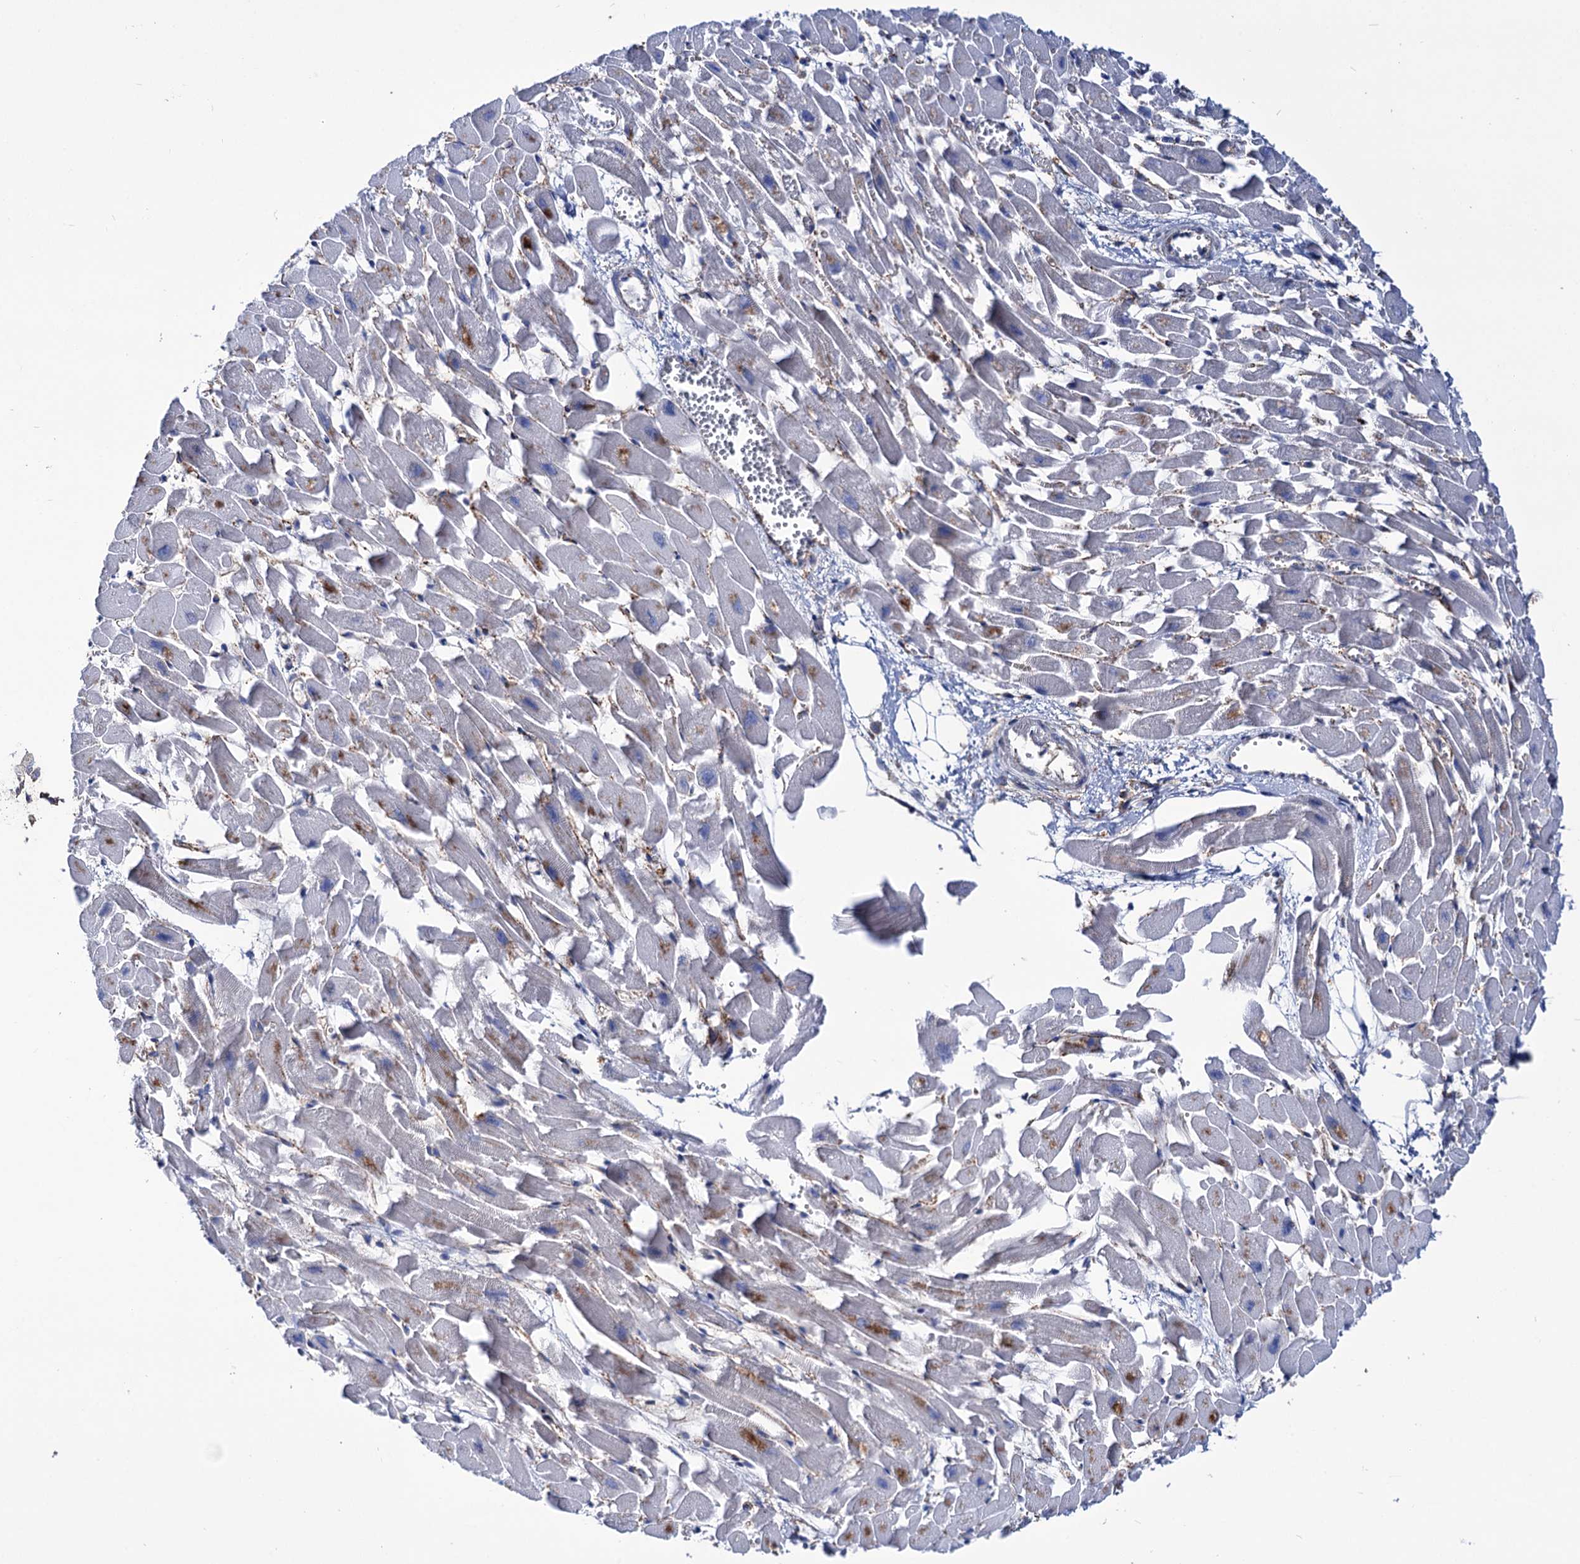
{"staining": {"intensity": "negative", "quantity": "none", "location": "none"}, "tissue": "heart muscle", "cell_type": "Cardiomyocytes", "image_type": "normal", "snomed": [{"axis": "morphology", "description": "Normal tissue, NOS"}, {"axis": "topography", "description": "Heart"}], "caption": "Immunohistochemistry (IHC) histopathology image of benign heart muscle: human heart muscle stained with DAB (3,3'-diaminobenzidine) displays no significant protein positivity in cardiomyocytes.", "gene": "DEF6", "patient": {"sex": "female", "age": 64}}